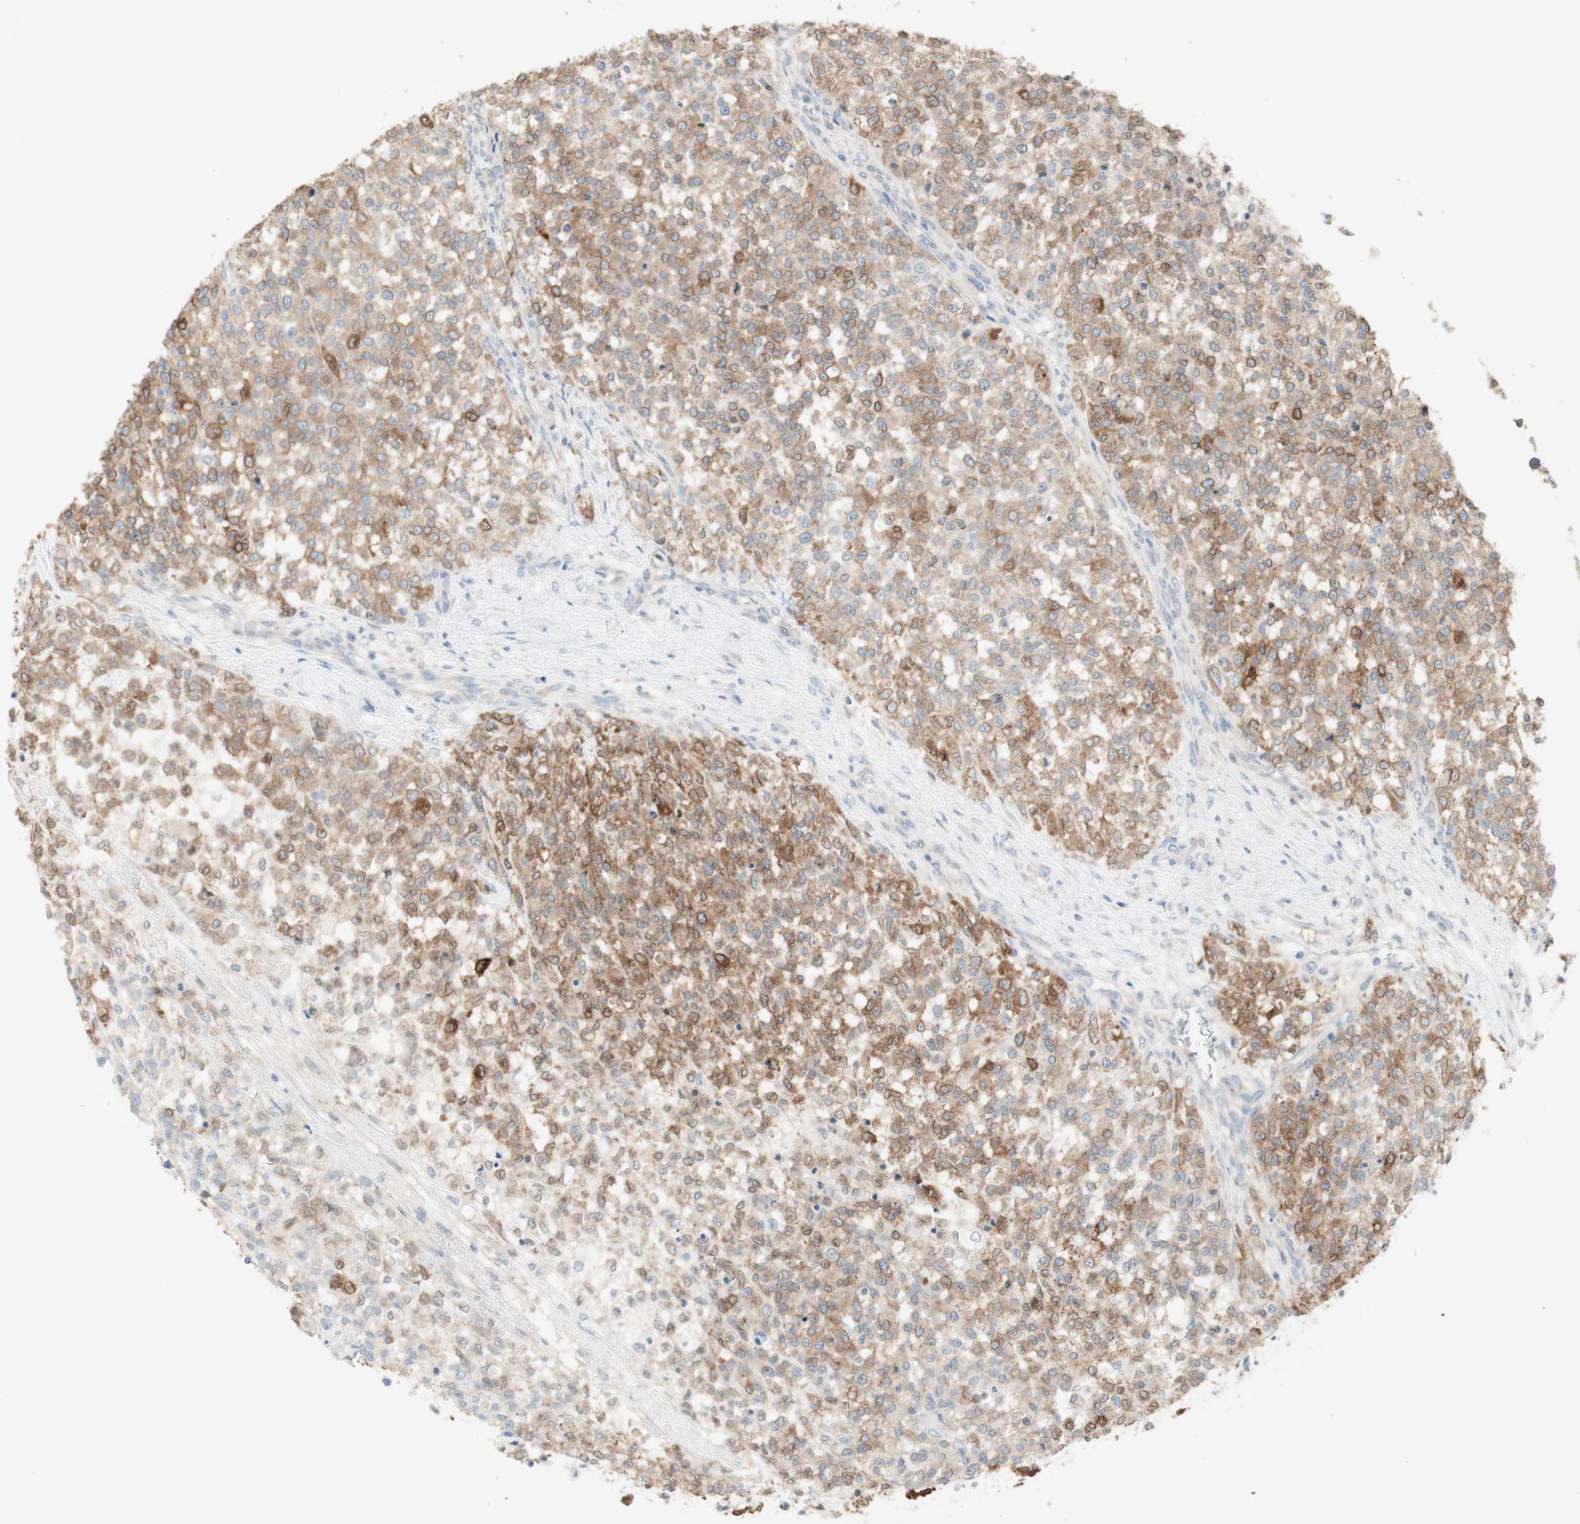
{"staining": {"intensity": "weak", "quantity": ">75%", "location": "cytoplasmic/membranous"}, "tissue": "testis cancer", "cell_type": "Tumor cells", "image_type": "cancer", "snomed": [{"axis": "morphology", "description": "Seminoma, NOS"}, {"axis": "topography", "description": "Testis"}], "caption": "Immunohistochemistry (DAB (3,3'-diaminobenzidine)) staining of human testis cancer exhibits weak cytoplasmic/membranous protein positivity in about >75% of tumor cells.", "gene": "COMT", "patient": {"sex": "male", "age": 59}}